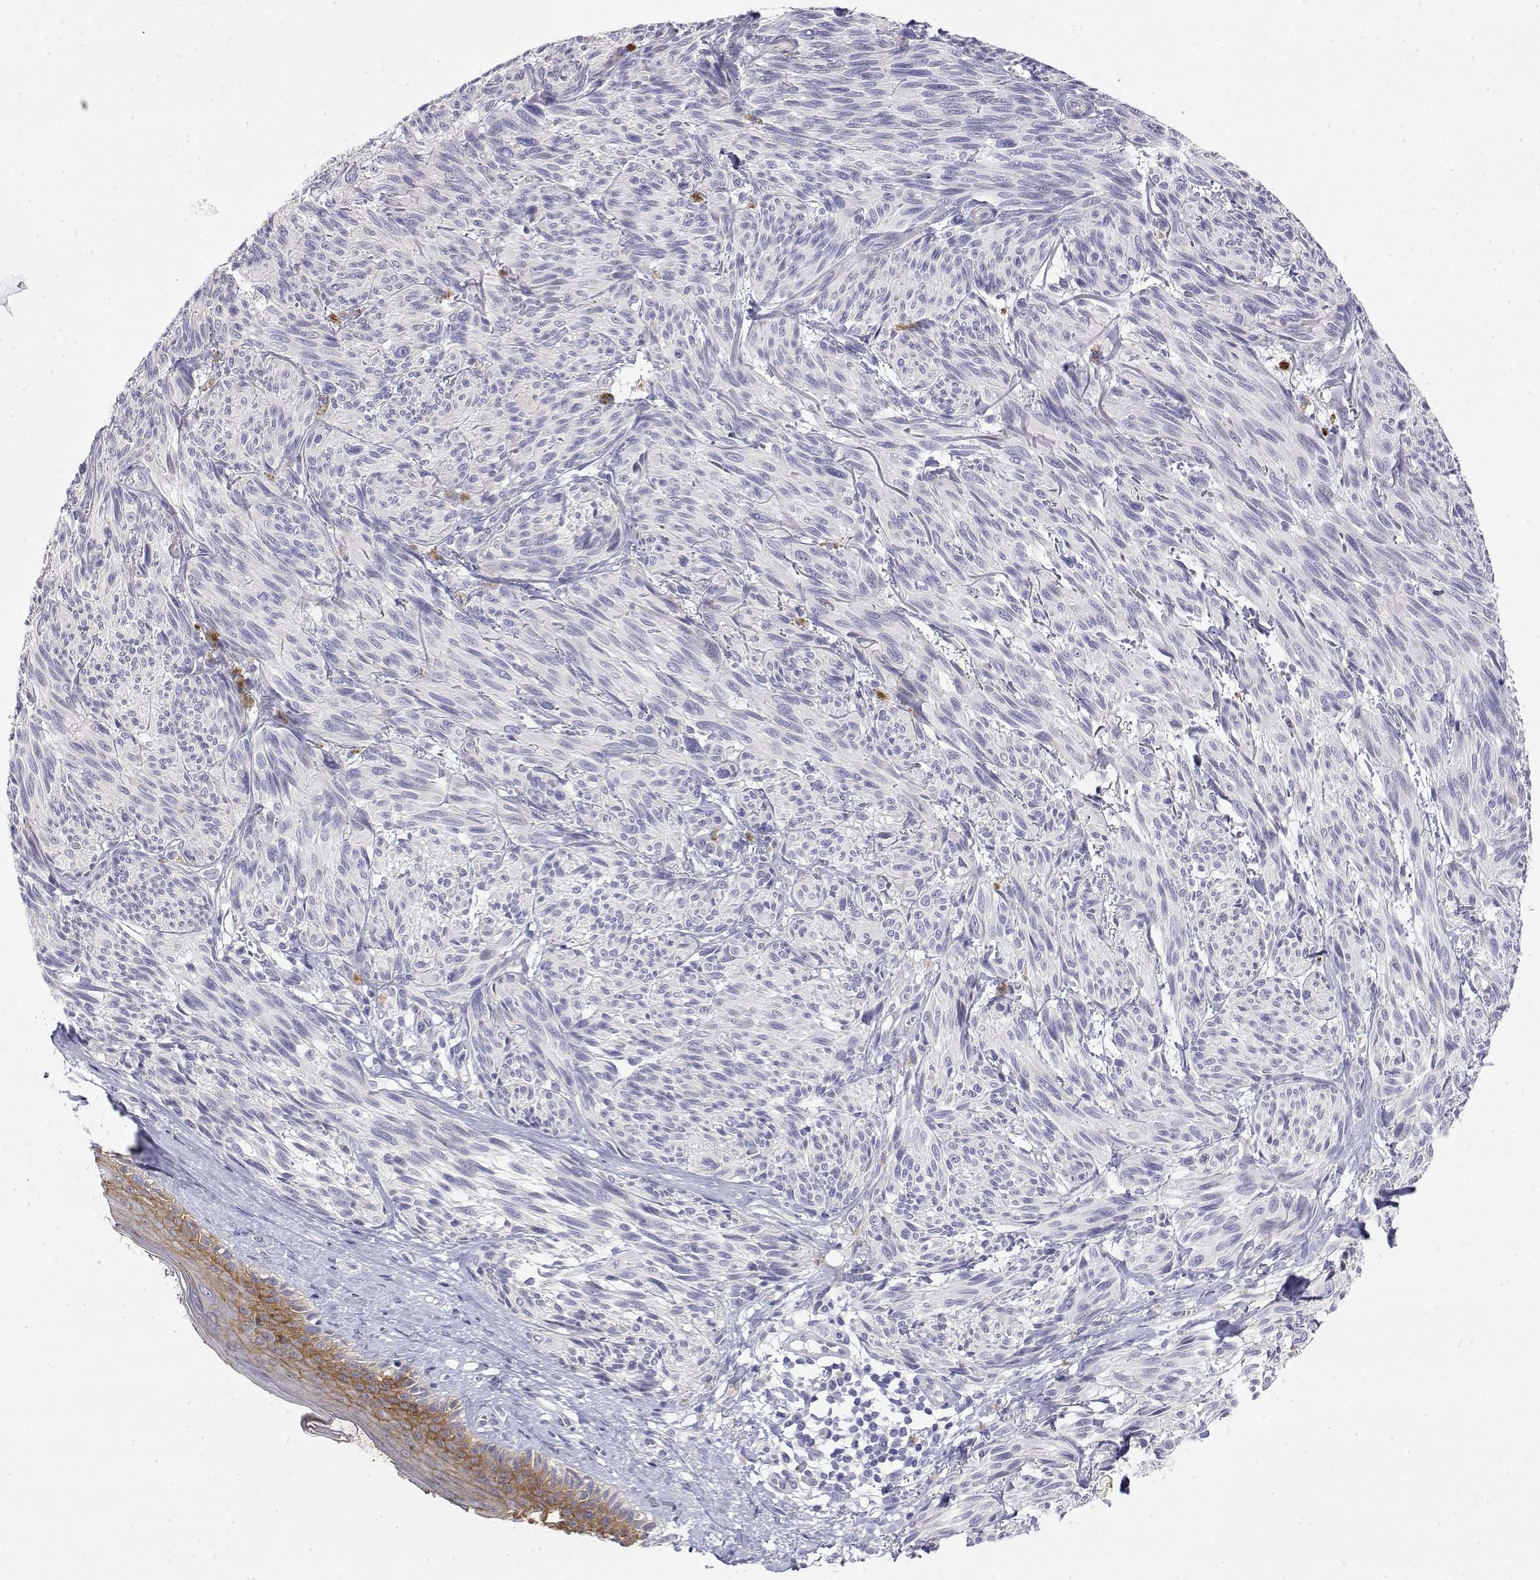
{"staining": {"intensity": "negative", "quantity": "none", "location": "none"}, "tissue": "melanoma", "cell_type": "Tumor cells", "image_type": "cancer", "snomed": [{"axis": "morphology", "description": "Malignant melanoma, NOS"}, {"axis": "topography", "description": "Skin"}], "caption": "This is an immunohistochemistry (IHC) histopathology image of melanoma. There is no staining in tumor cells.", "gene": "LY6D", "patient": {"sex": "male", "age": 79}}